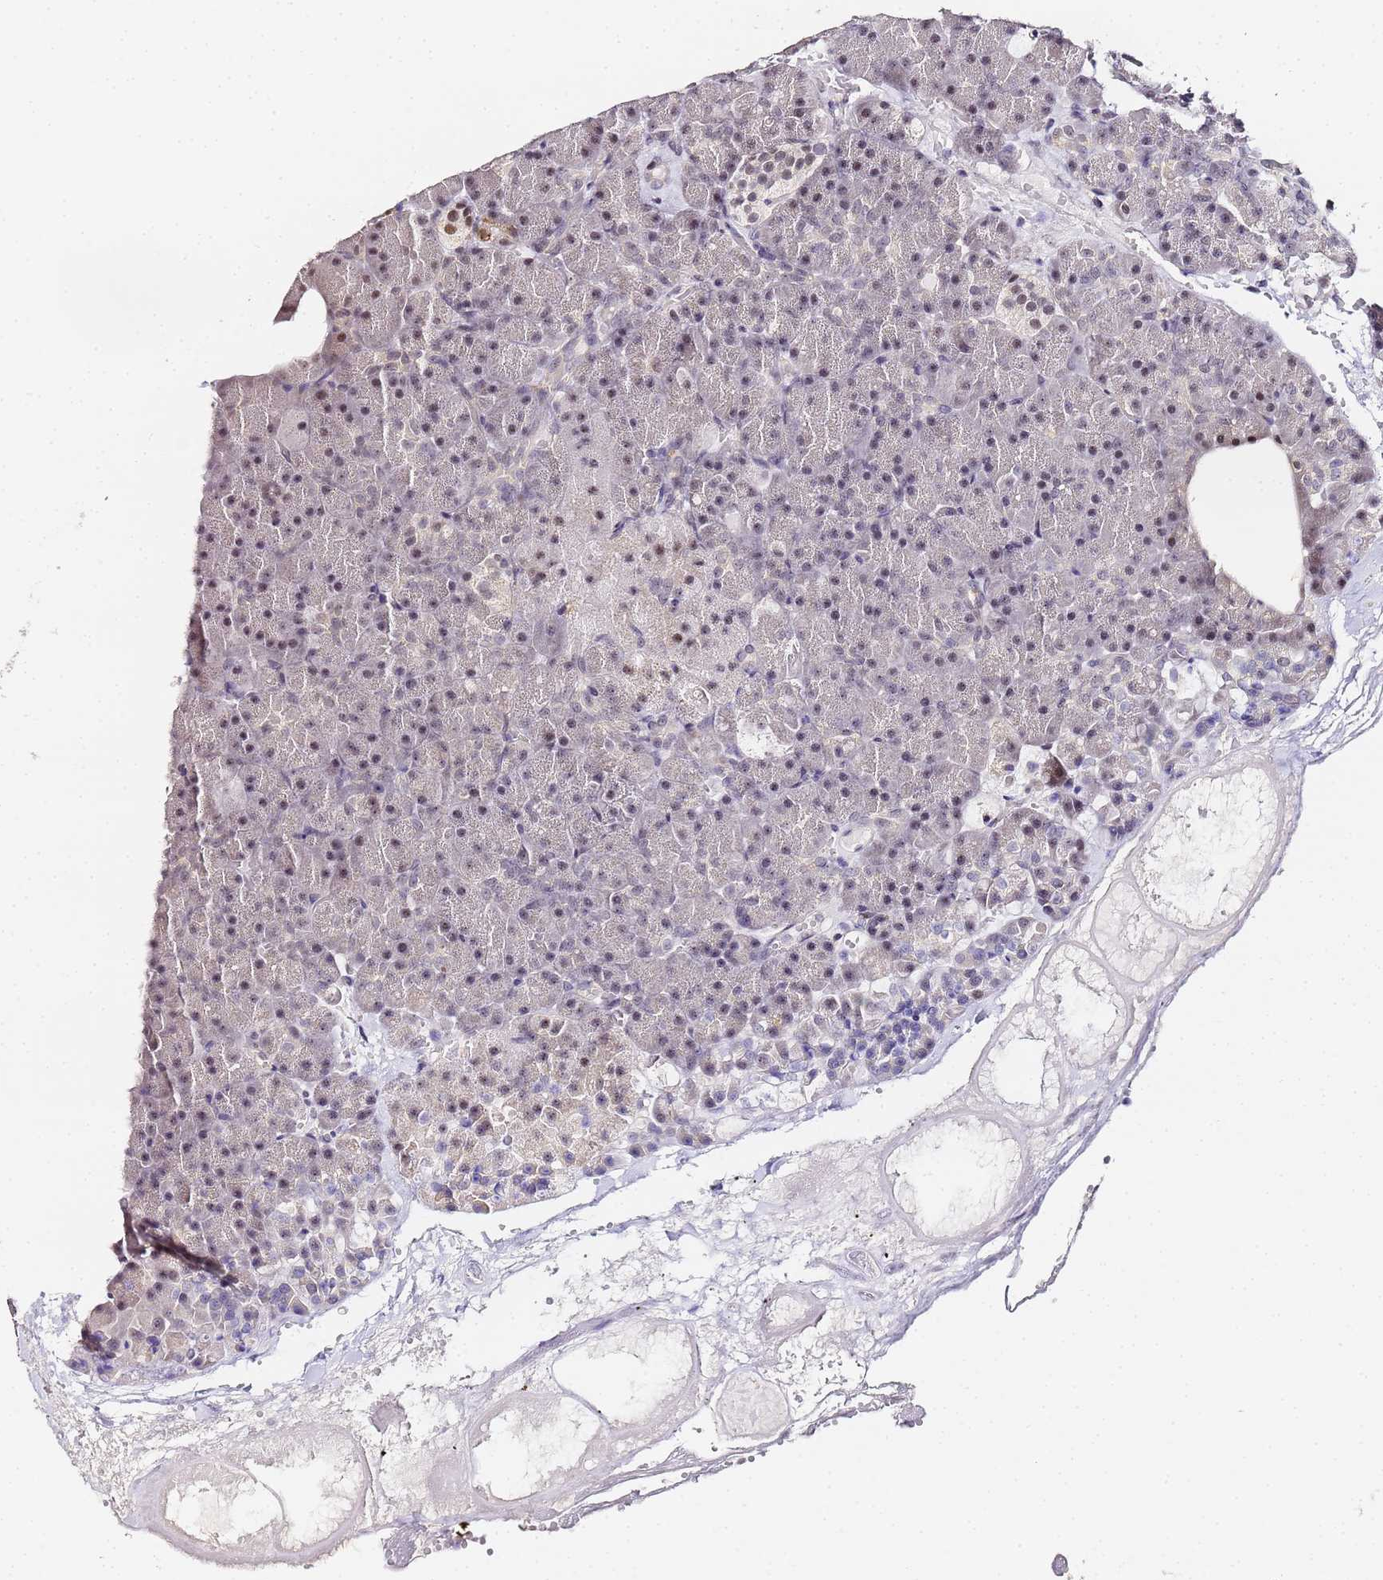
{"staining": {"intensity": "weak", "quantity": "25%-75%", "location": "nuclear"}, "tissue": "pancreas", "cell_type": "Exocrine glandular cells", "image_type": "normal", "snomed": [{"axis": "morphology", "description": "Normal tissue, NOS"}, {"axis": "topography", "description": "Pancreas"}], "caption": "Exocrine glandular cells show weak nuclear staining in approximately 25%-75% of cells in unremarkable pancreas. (IHC, brightfield microscopy, high magnification).", "gene": "LSM3", "patient": {"sex": "male", "age": 36}}